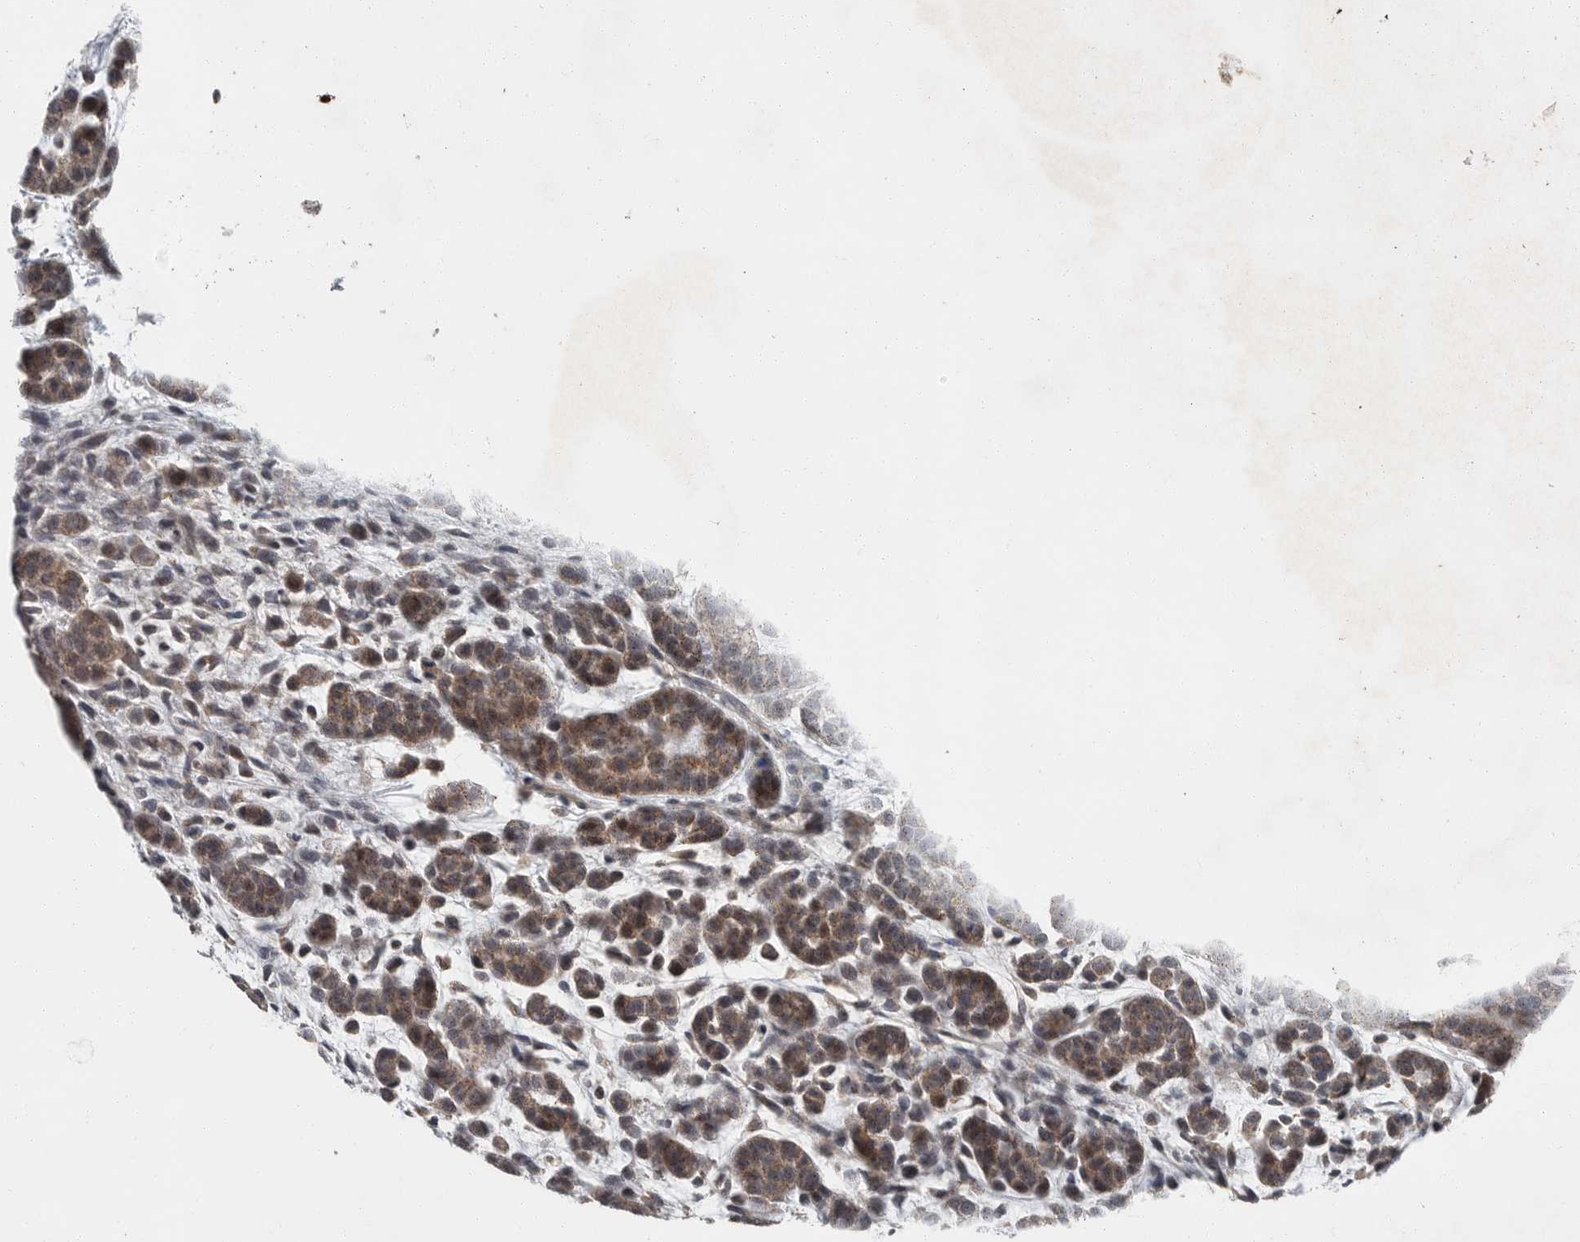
{"staining": {"intensity": "moderate", "quantity": ">75%", "location": "cytoplasmic/membranous"}, "tissue": "head and neck cancer", "cell_type": "Tumor cells", "image_type": "cancer", "snomed": [{"axis": "morphology", "description": "Adenocarcinoma, NOS"}, {"axis": "morphology", "description": "Adenoma, NOS"}, {"axis": "topography", "description": "Head-Neck"}], "caption": "Immunohistochemistry (DAB) staining of adenoma (head and neck) demonstrates moderate cytoplasmic/membranous protein expression in about >75% of tumor cells. Using DAB (3,3'-diaminobenzidine) (brown) and hematoxylin (blue) stains, captured at high magnification using brightfield microscopy.", "gene": "SCP2", "patient": {"sex": "female", "age": 55}}